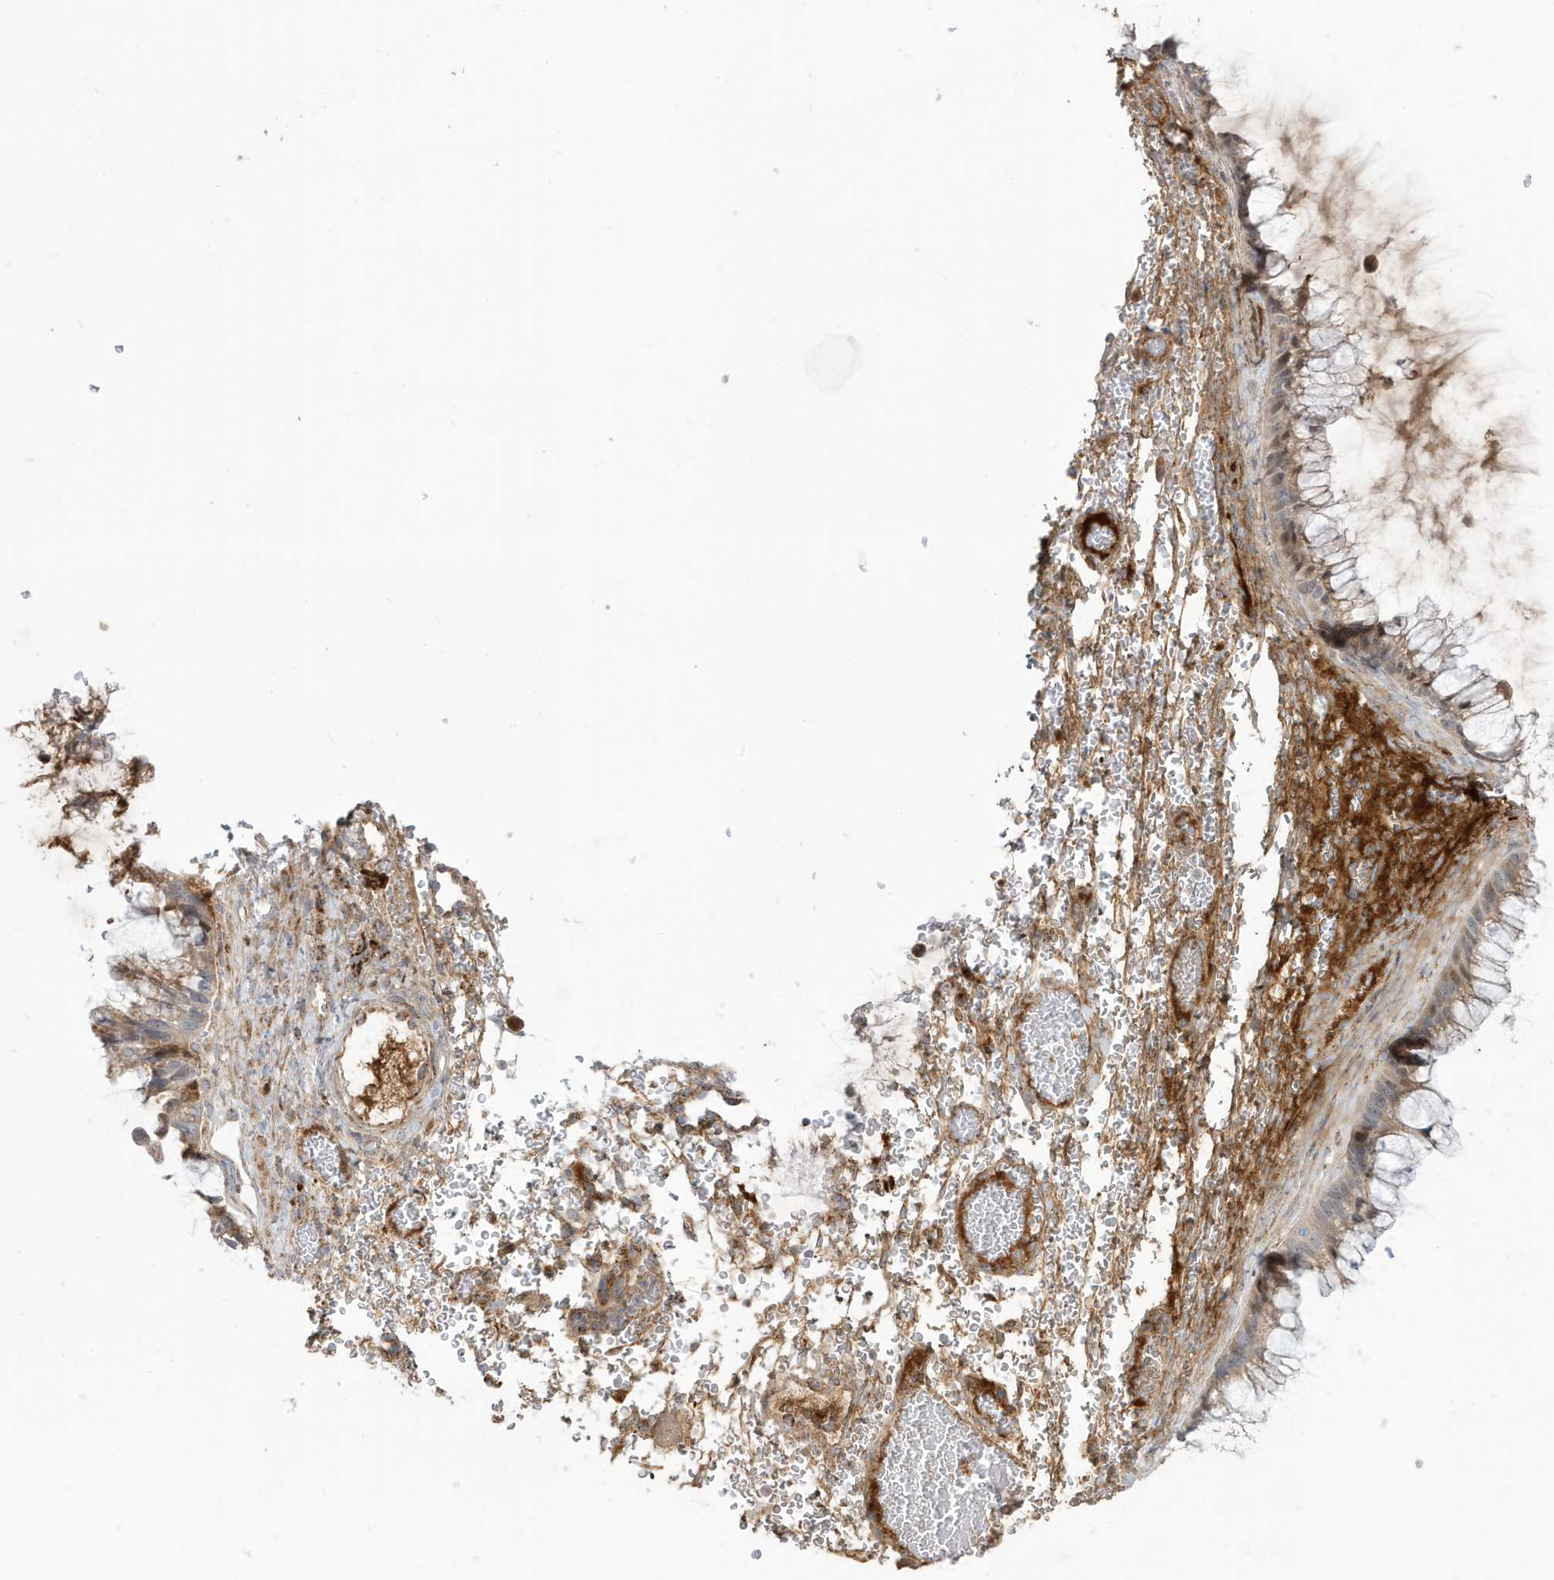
{"staining": {"intensity": "weak", "quantity": "<25%", "location": "nuclear"}, "tissue": "ovarian cancer", "cell_type": "Tumor cells", "image_type": "cancer", "snomed": [{"axis": "morphology", "description": "Cystadenocarcinoma, mucinous, NOS"}, {"axis": "topography", "description": "Ovary"}], "caption": "Immunohistochemistry (IHC) histopathology image of neoplastic tissue: ovarian cancer (mucinous cystadenocarcinoma) stained with DAB (3,3'-diaminobenzidine) demonstrates no significant protein expression in tumor cells. Brightfield microscopy of immunohistochemistry (IHC) stained with DAB (3,3'-diaminobenzidine) (brown) and hematoxylin (blue), captured at high magnification.", "gene": "IFT57", "patient": {"sex": "female", "age": 37}}